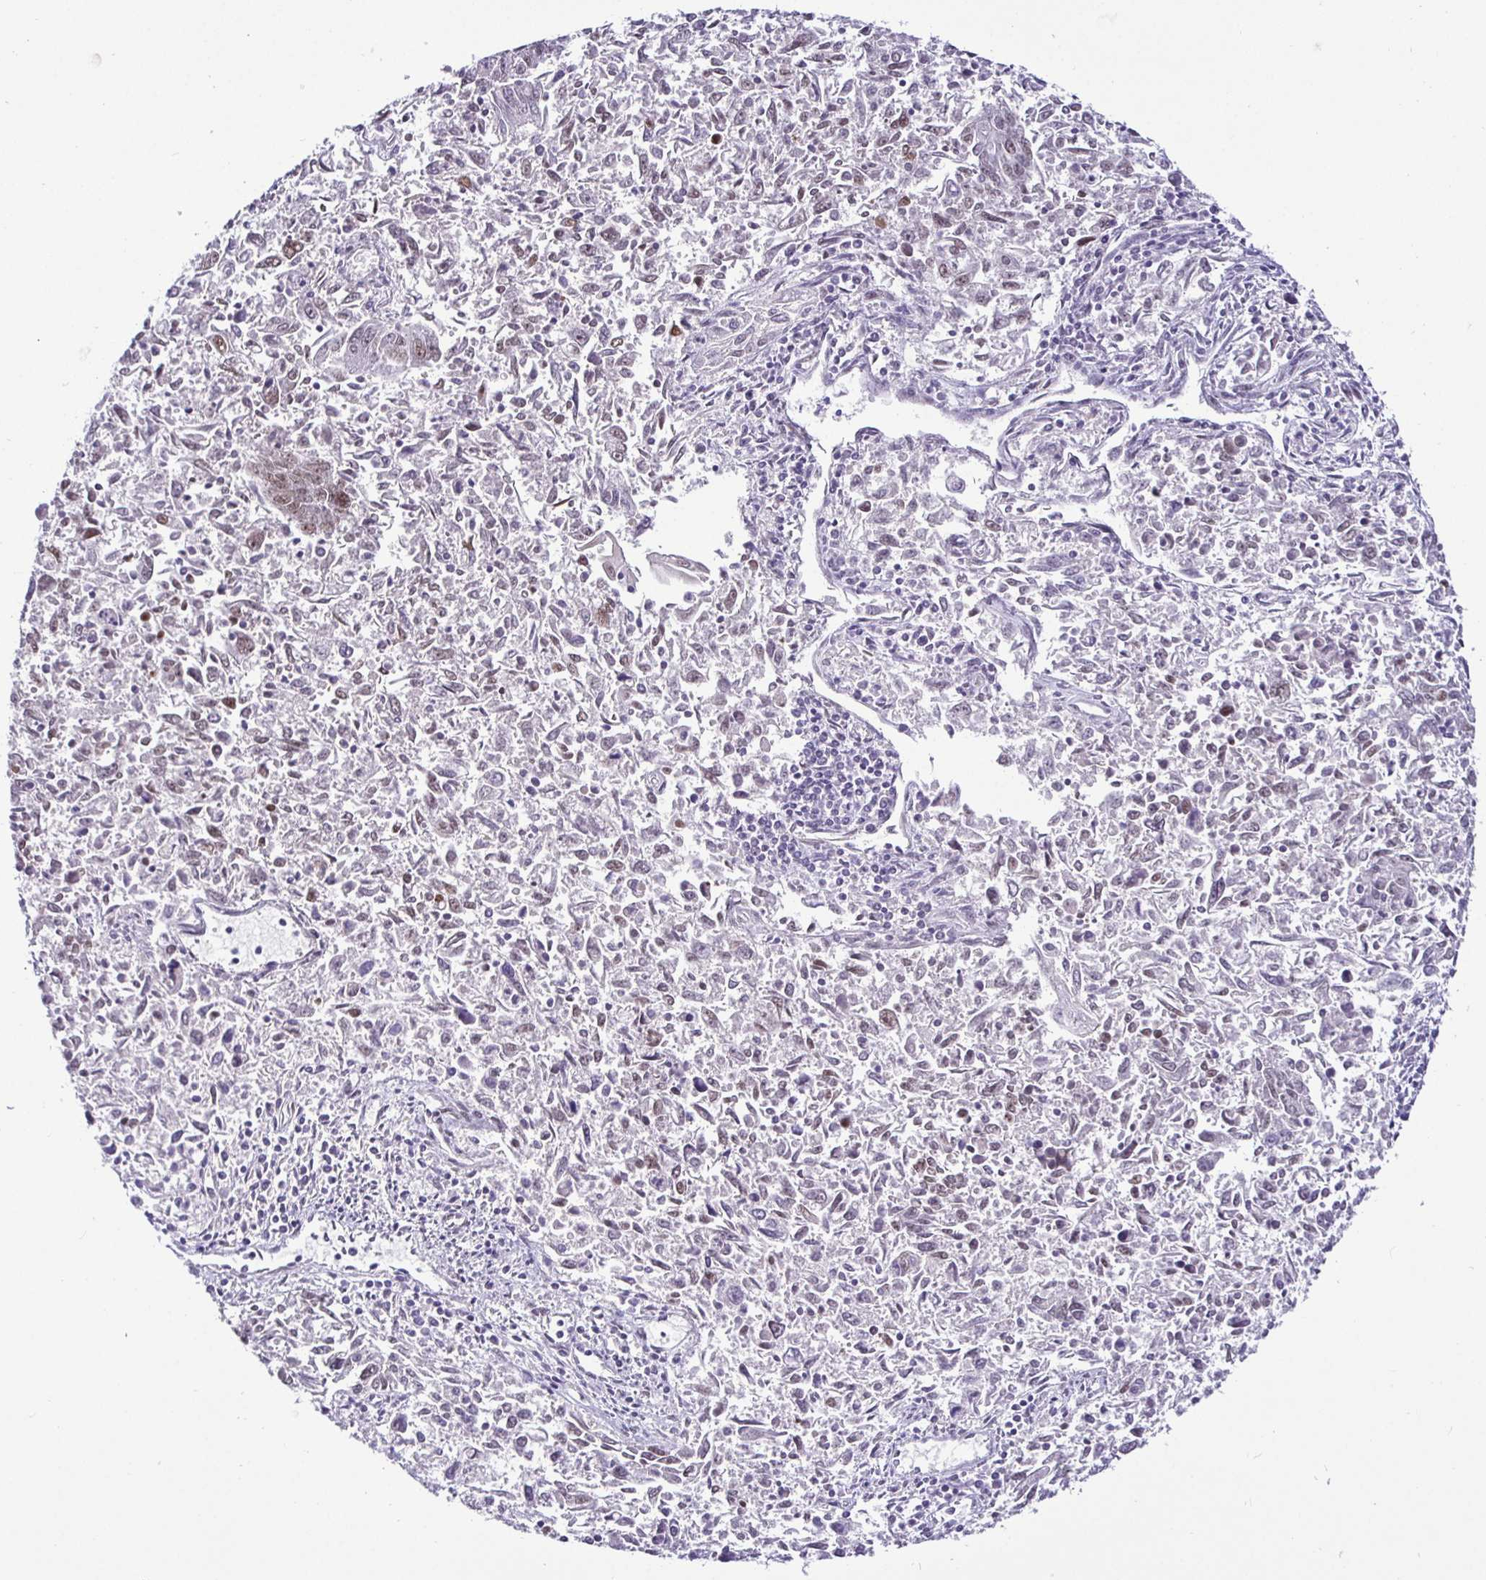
{"staining": {"intensity": "weak", "quantity": "<25%", "location": "nuclear"}, "tissue": "endometrial cancer", "cell_type": "Tumor cells", "image_type": "cancer", "snomed": [{"axis": "morphology", "description": "Adenocarcinoma, NOS"}, {"axis": "topography", "description": "Endometrium"}], "caption": "Human endometrial adenocarcinoma stained for a protein using immunohistochemistry shows no staining in tumor cells.", "gene": "NUP188", "patient": {"sex": "female", "age": 42}}